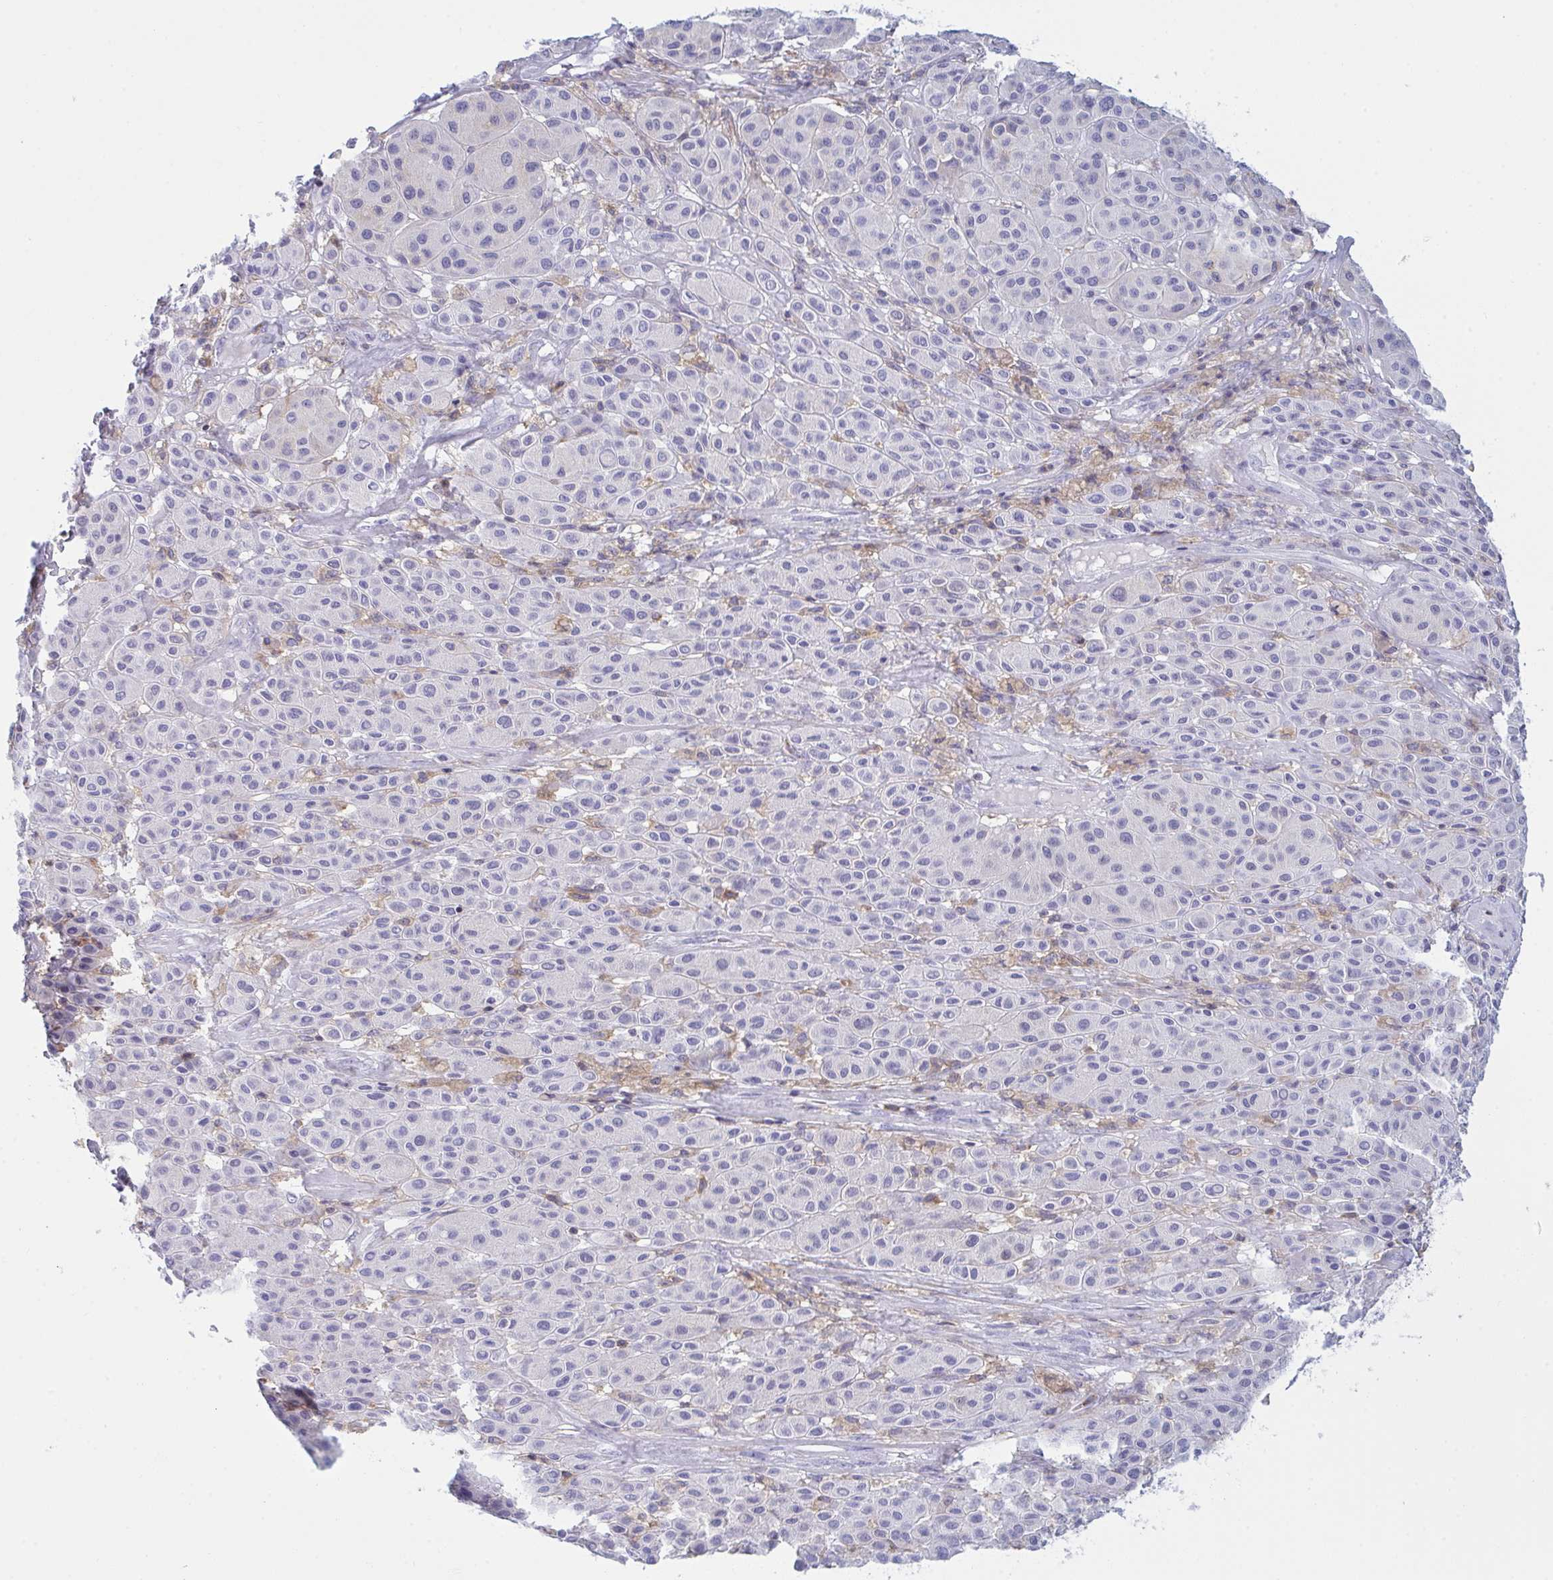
{"staining": {"intensity": "negative", "quantity": "none", "location": "none"}, "tissue": "melanoma", "cell_type": "Tumor cells", "image_type": "cancer", "snomed": [{"axis": "morphology", "description": "Malignant melanoma, Metastatic site"}, {"axis": "topography", "description": "Smooth muscle"}], "caption": "An immunohistochemistry photomicrograph of melanoma is shown. There is no staining in tumor cells of melanoma. (DAB (3,3'-diaminobenzidine) immunohistochemistry (IHC) with hematoxylin counter stain).", "gene": "MYO1F", "patient": {"sex": "male", "age": 41}}